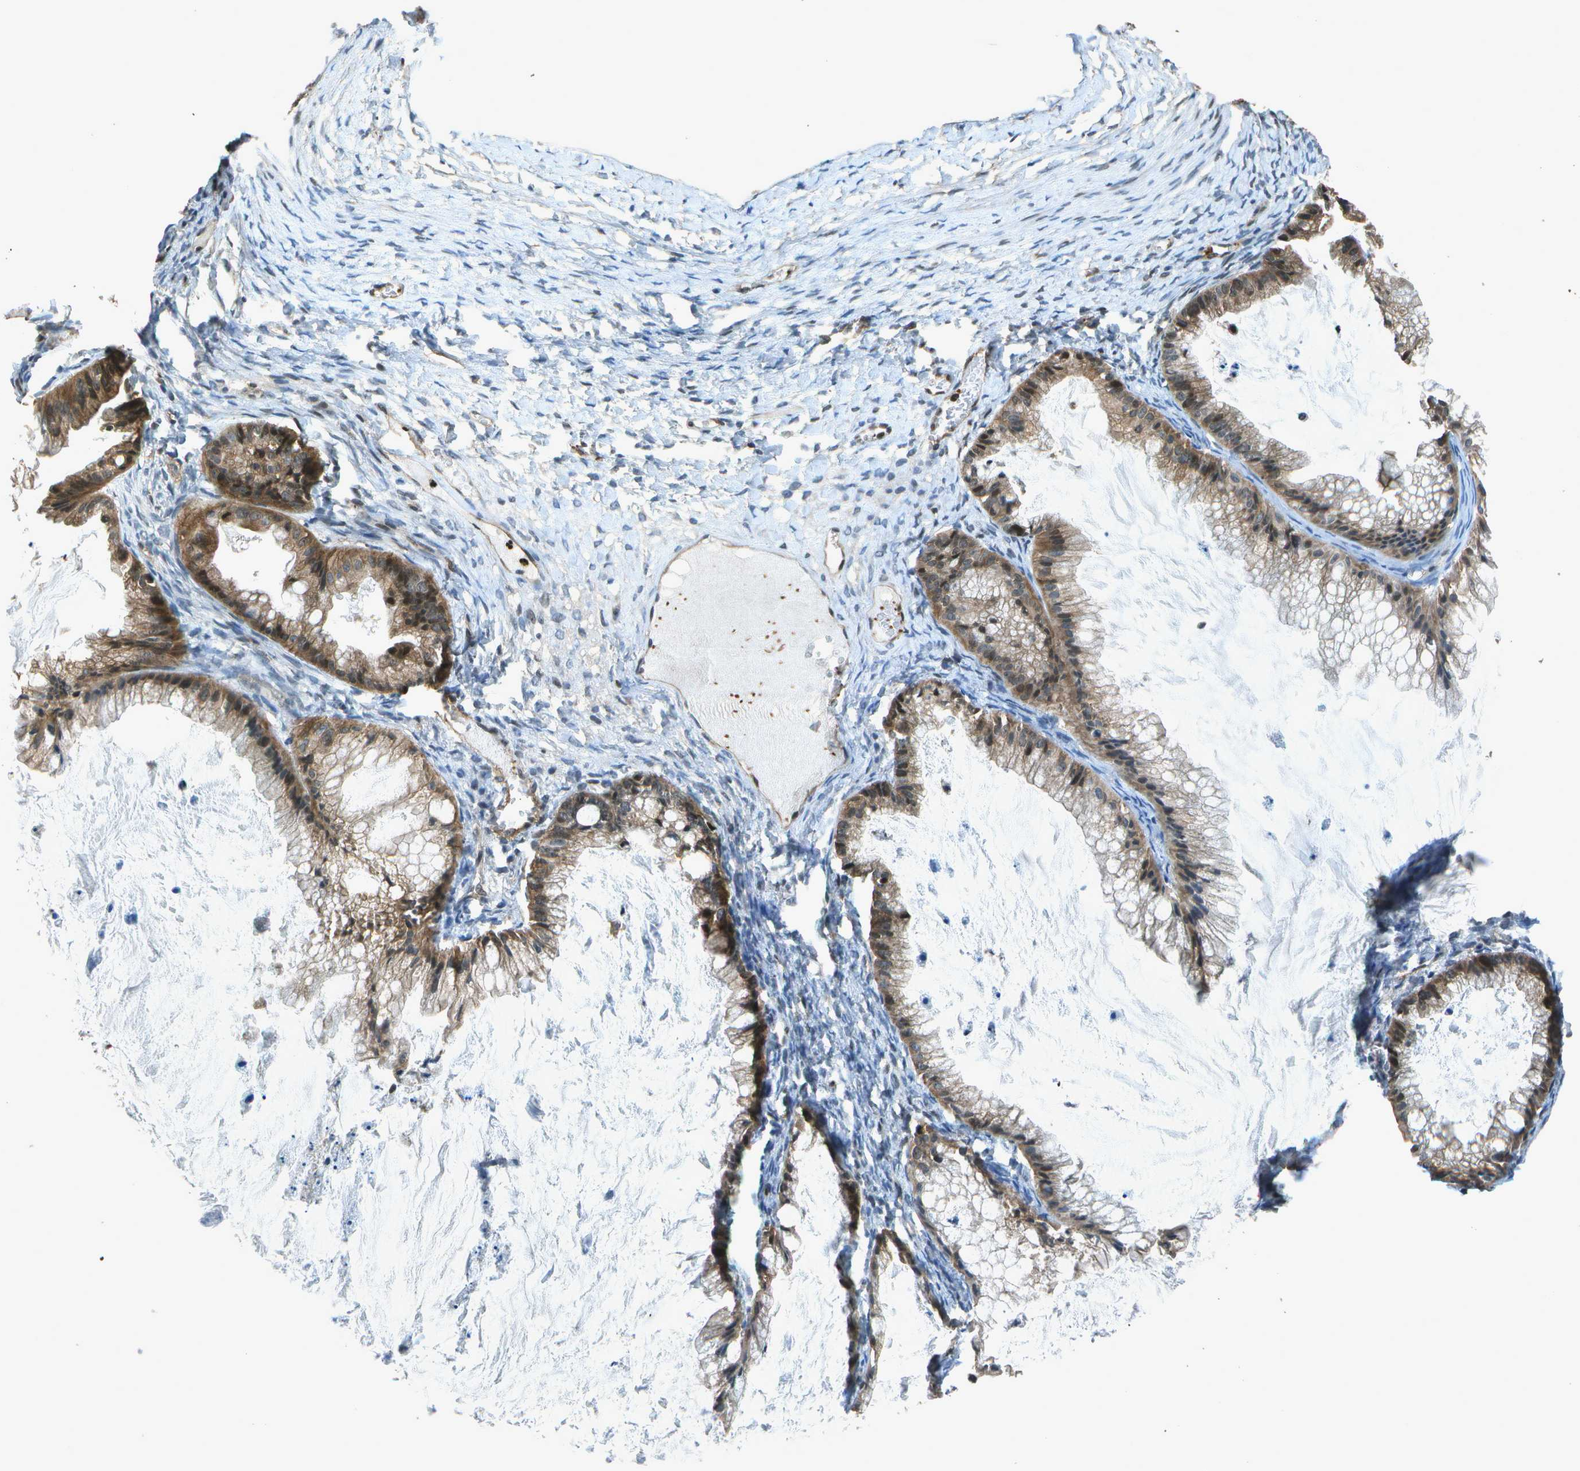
{"staining": {"intensity": "moderate", "quantity": ">75%", "location": "cytoplasmic/membranous,nuclear"}, "tissue": "ovarian cancer", "cell_type": "Tumor cells", "image_type": "cancer", "snomed": [{"axis": "morphology", "description": "Cystadenocarcinoma, mucinous, NOS"}, {"axis": "topography", "description": "Ovary"}], "caption": "Human mucinous cystadenocarcinoma (ovarian) stained with a protein marker exhibits moderate staining in tumor cells.", "gene": "PDLIM1", "patient": {"sex": "female", "age": 57}}